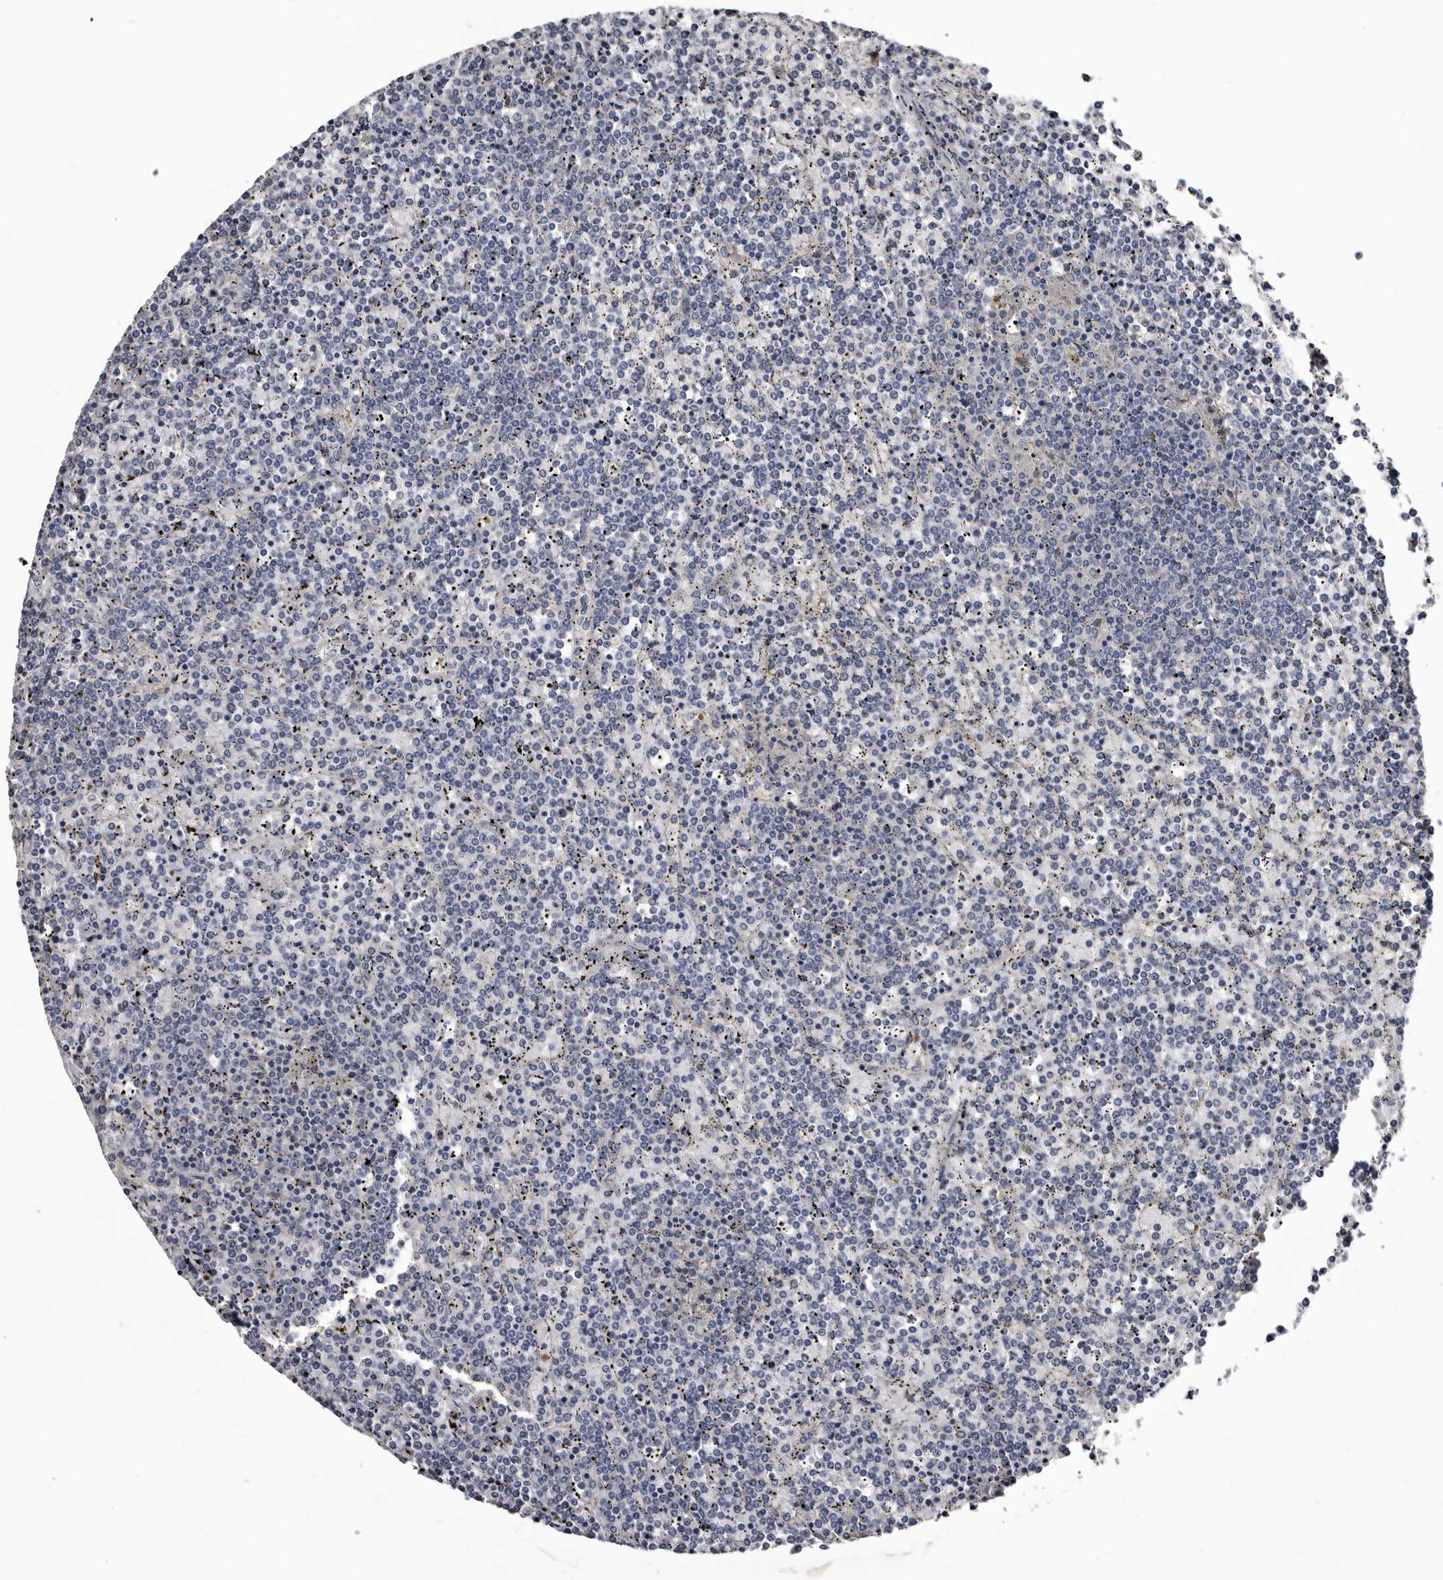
{"staining": {"intensity": "negative", "quantity": "none", "location": "none"}, "tissue": "lymphoma", "cell_type": "Tumor cells", "image_type": "cancer", "snomed": [{"axis": "morphology", "description": "Malignant lymphoma, non-Hodgkin's type, Low grade"}, {"axis": "topography", "description": "Spleen"}], "caption": "There is no significant staining in tumor cells of lymphoma. Nuclei are stained in blue.", "gene": "IARS1", "patient": {"sex": "female", "age": 19}}